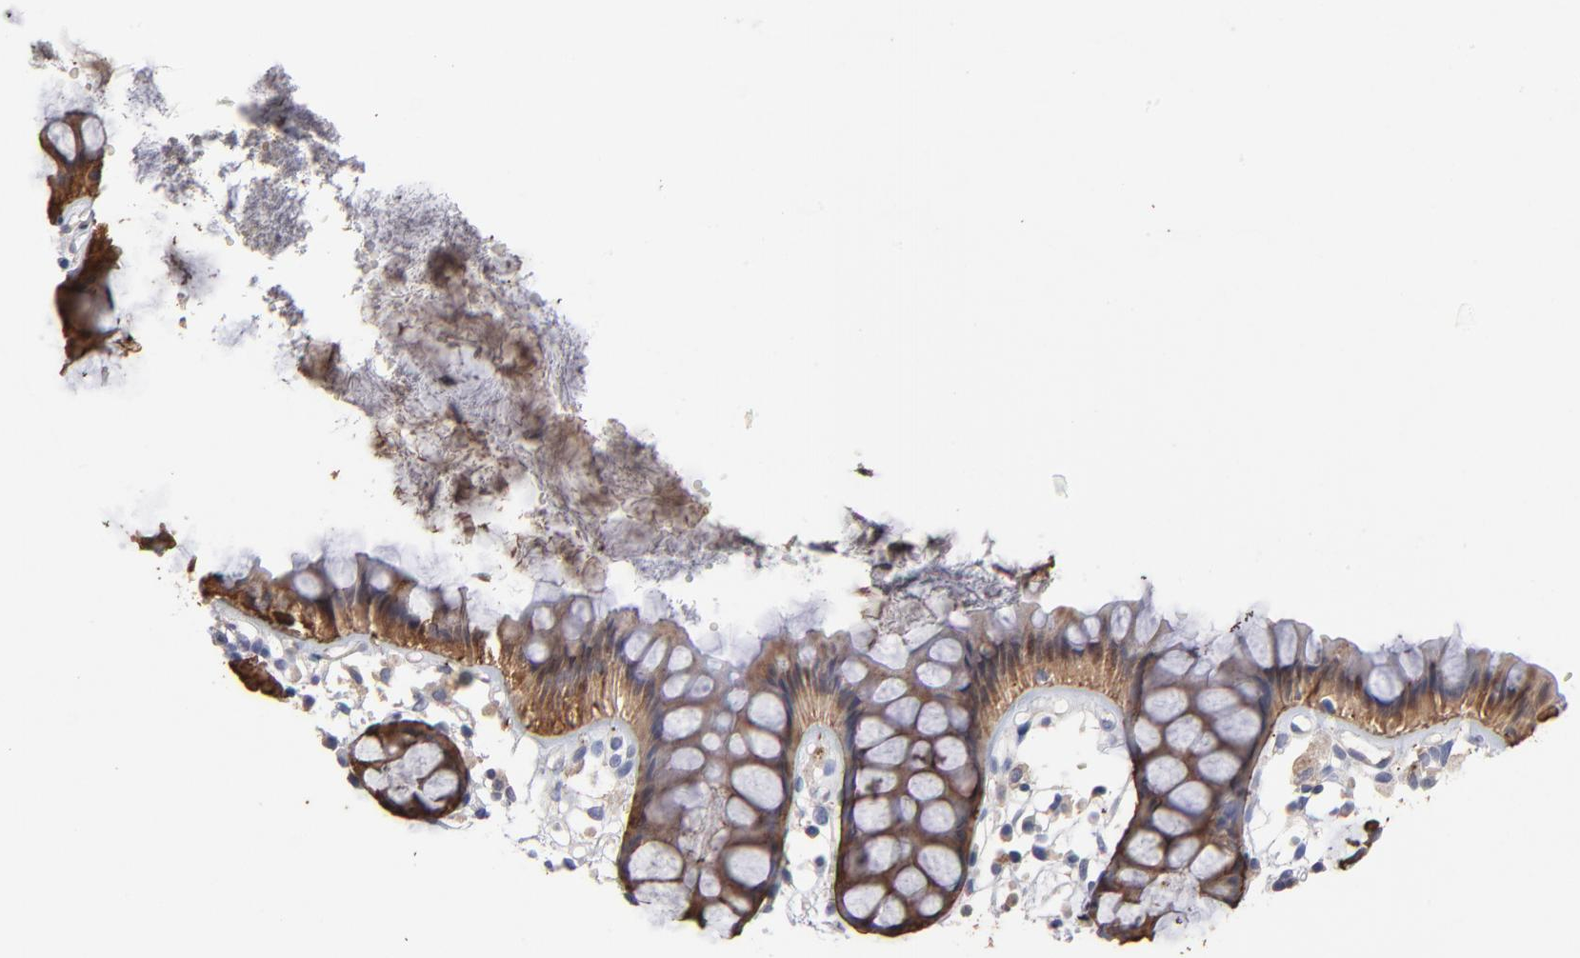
{"staining": {"intensity": "moderate", "quantity": ">75%", "location": "cytoplasmic/membranous"}, "tissue": "rectum", "cell_type": "Glandular cells", "image_type": "normal", "snomed": [{"axis": "morphology", "description": "Normal tissue, NOS"}, {"axis": "topography", "description": "Rectum"}], "caption": "Protein staining of benign rectum exhibits moderate cytoplasmic/membranous expression in approximately >75% of glandular cells.", "gene": "TANGO2", "patient": {"sex": "female", "age": 66}}